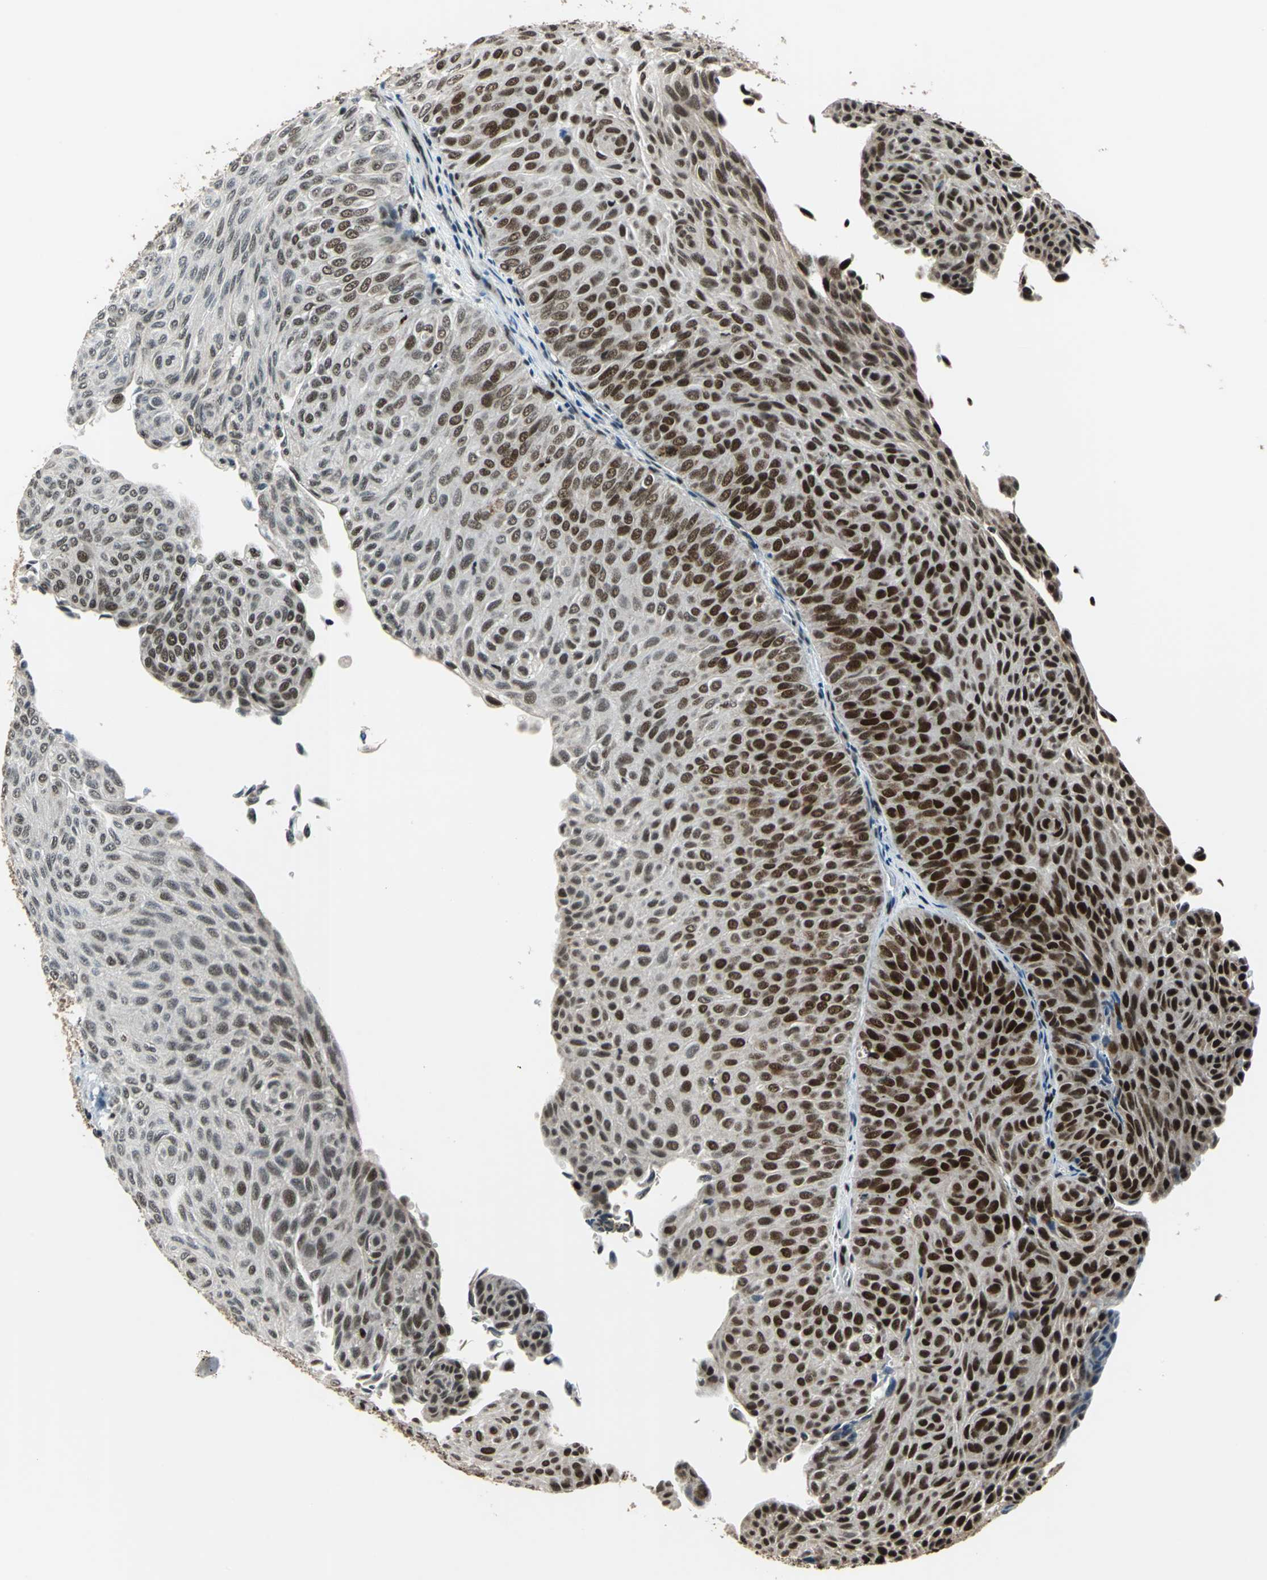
{"staining": {"intensity": "moderate", "quantity": ">75%", "location": "nuclear"}, "tissue": "urothelial cancer", "cell_type": "Tumor cells", "image_type": "cancer", "snomed": [{"axis": "morphology", "description": "Urothelial carcinoma, Low grade"}, {"axis": "topography", "description": "Urinary bladder"}], "caption": "IHC photomicrograph of human urothelial cancer stained for a protein (brown), which demonstrates medium levels of moderate nuclear expression in approximately >75% of tumor cells.", "gene": "BCLAF1", "patient": {"sex": "male", "age": 78}}